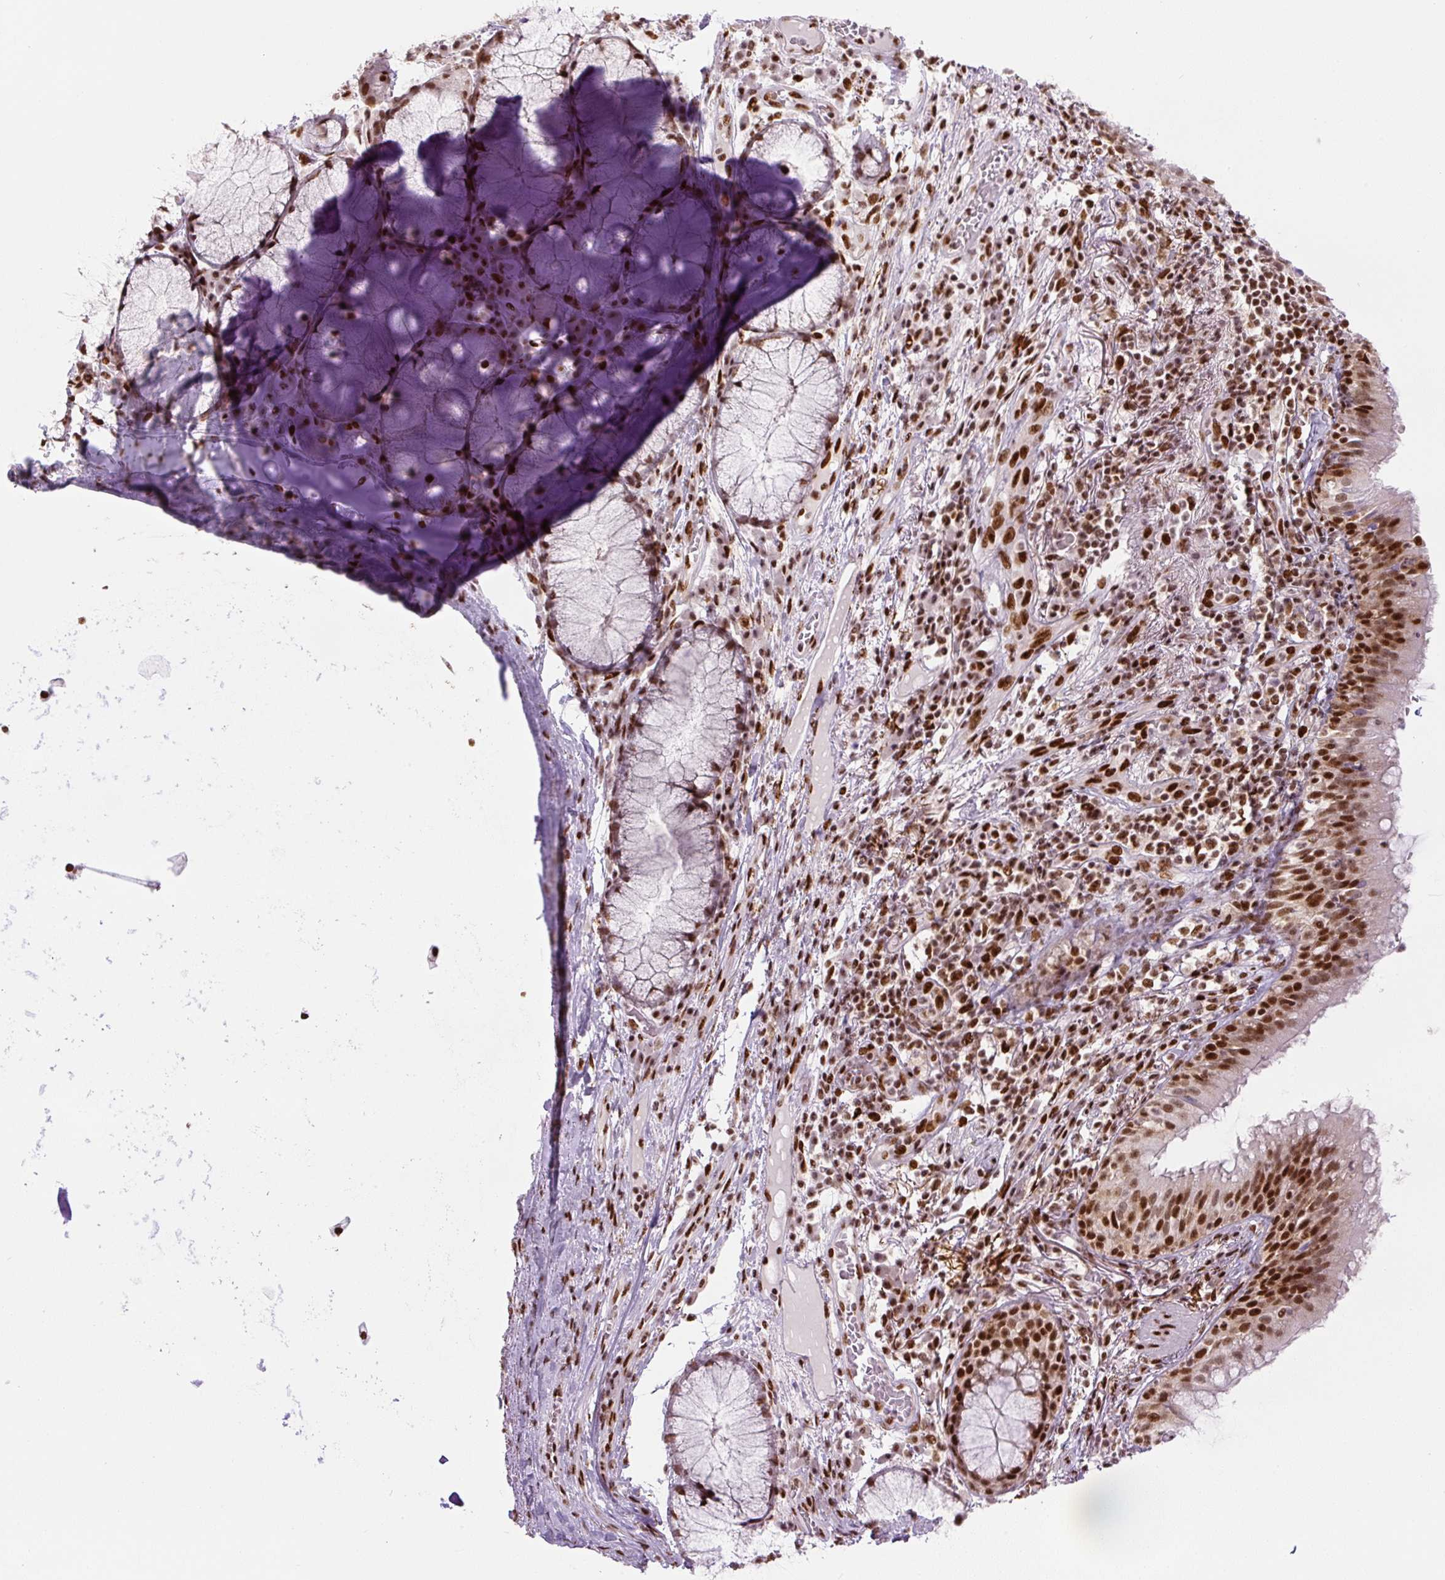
{"staining": {"intensity": "strong", "quantity": ">75%", "location": "nuclear"}, "tissue": "bronchus", "cell_type": "Respiratory epithelial cells", "image_type": "normal", "snomed": [{"axis": "morphology", "description": "Normal tissue, NOS"}, {"axis": "topography", "description": "Cartilage tissue"}, {"axis": "topography", "description": "Bronchus"}], "caption": "This is an image of immunohistochemistry staining of normal bronchus, which shows strong staining in the nuclear of respiratory epithelial cells.", "gene": "FUS", "patient": {"sex": "male", "age": 56}}